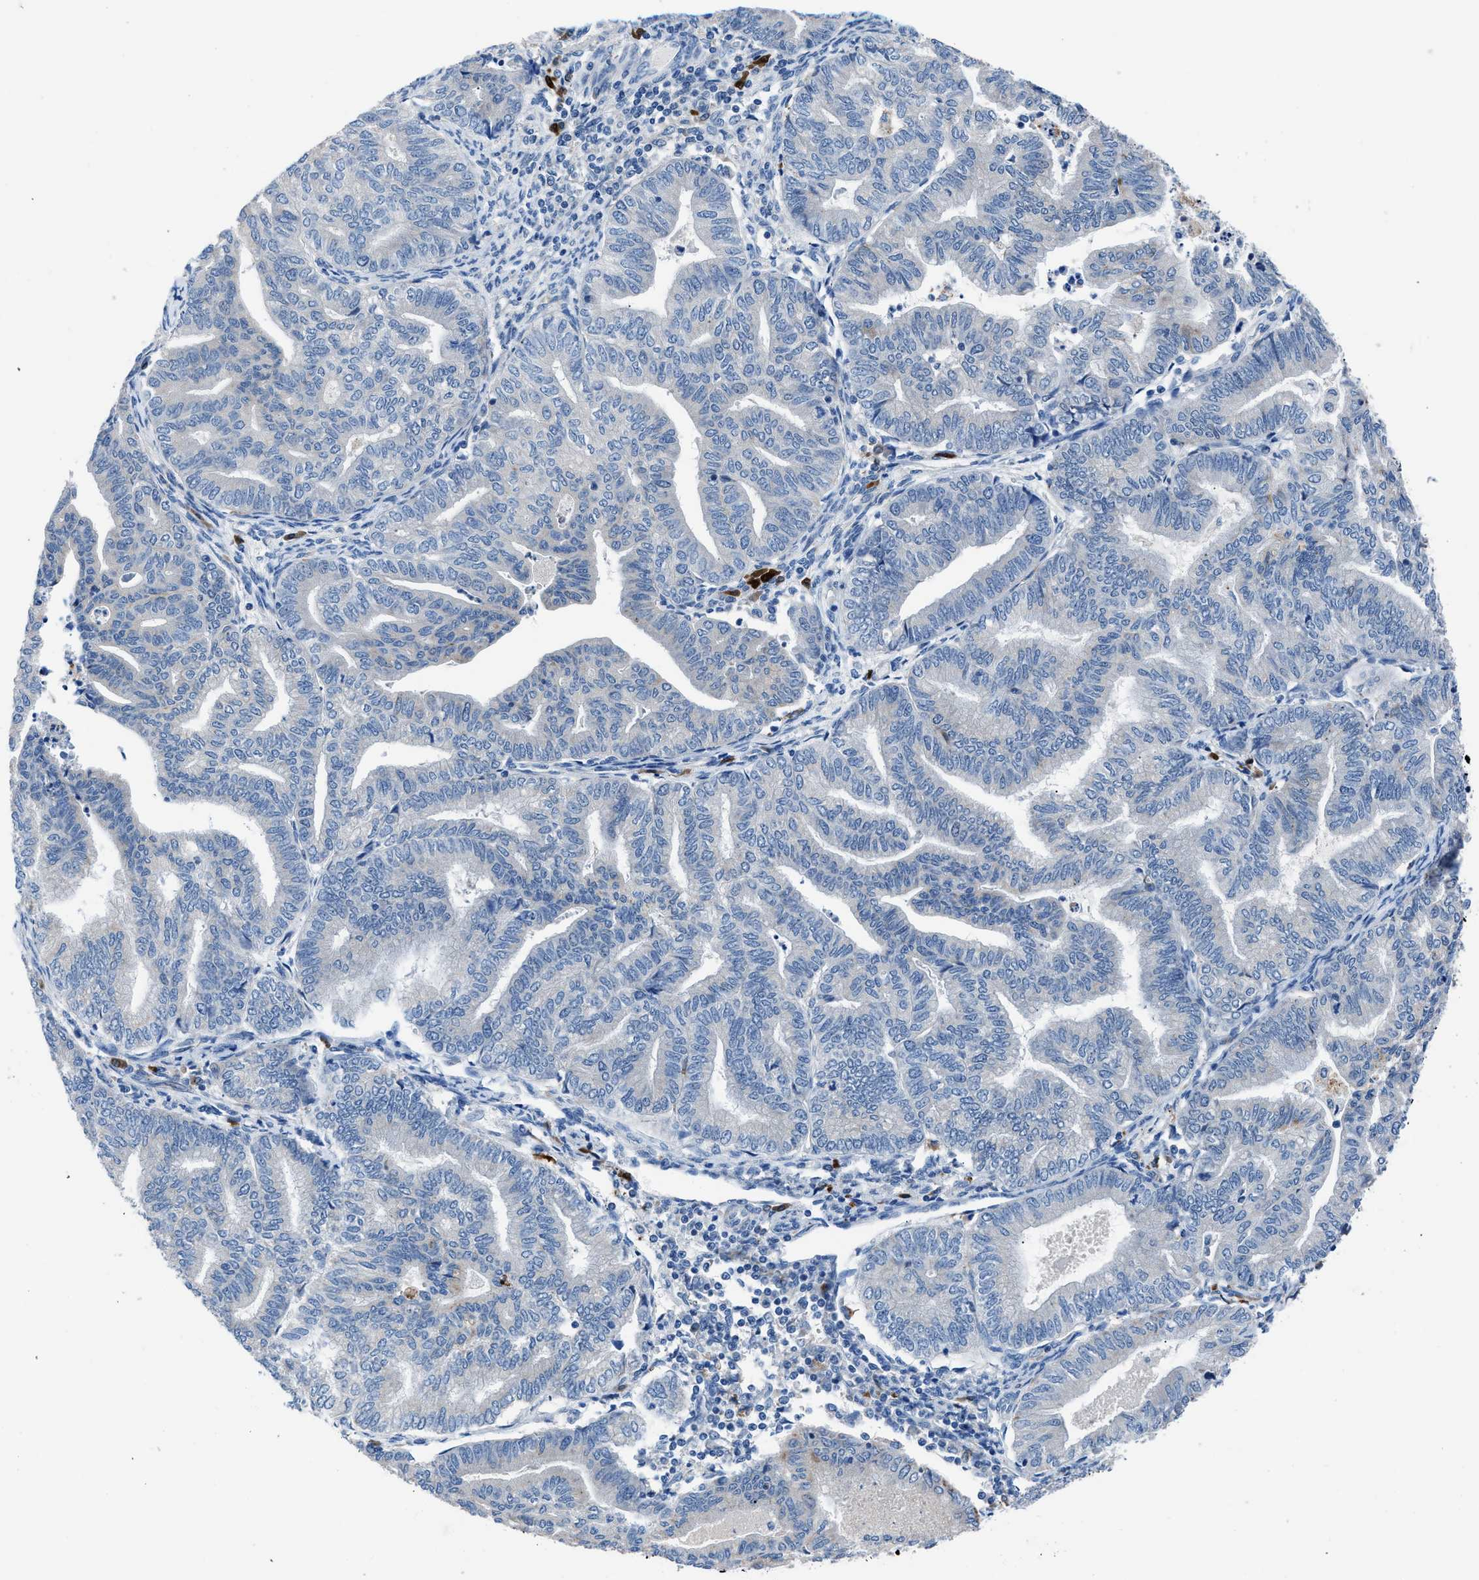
{"staining": {"intensity": "negative", "quantity": "none", "location": "none"}, "tissue": "endometrial cancer", "cell_type": "Tumor cells", "image_type": "cancer", "snomed": [{"axis": "morphology", "description": "Adenocarcinoma, NOS"}, {"axis": "topography", "description": "Endometrium"}], "caption": "Human endometrial cancer stained for a protein using immunohistochemistry shows no staining in tumor cells.", "gene": "UAP1", "patient": {"sex": "female", "age": 79}}